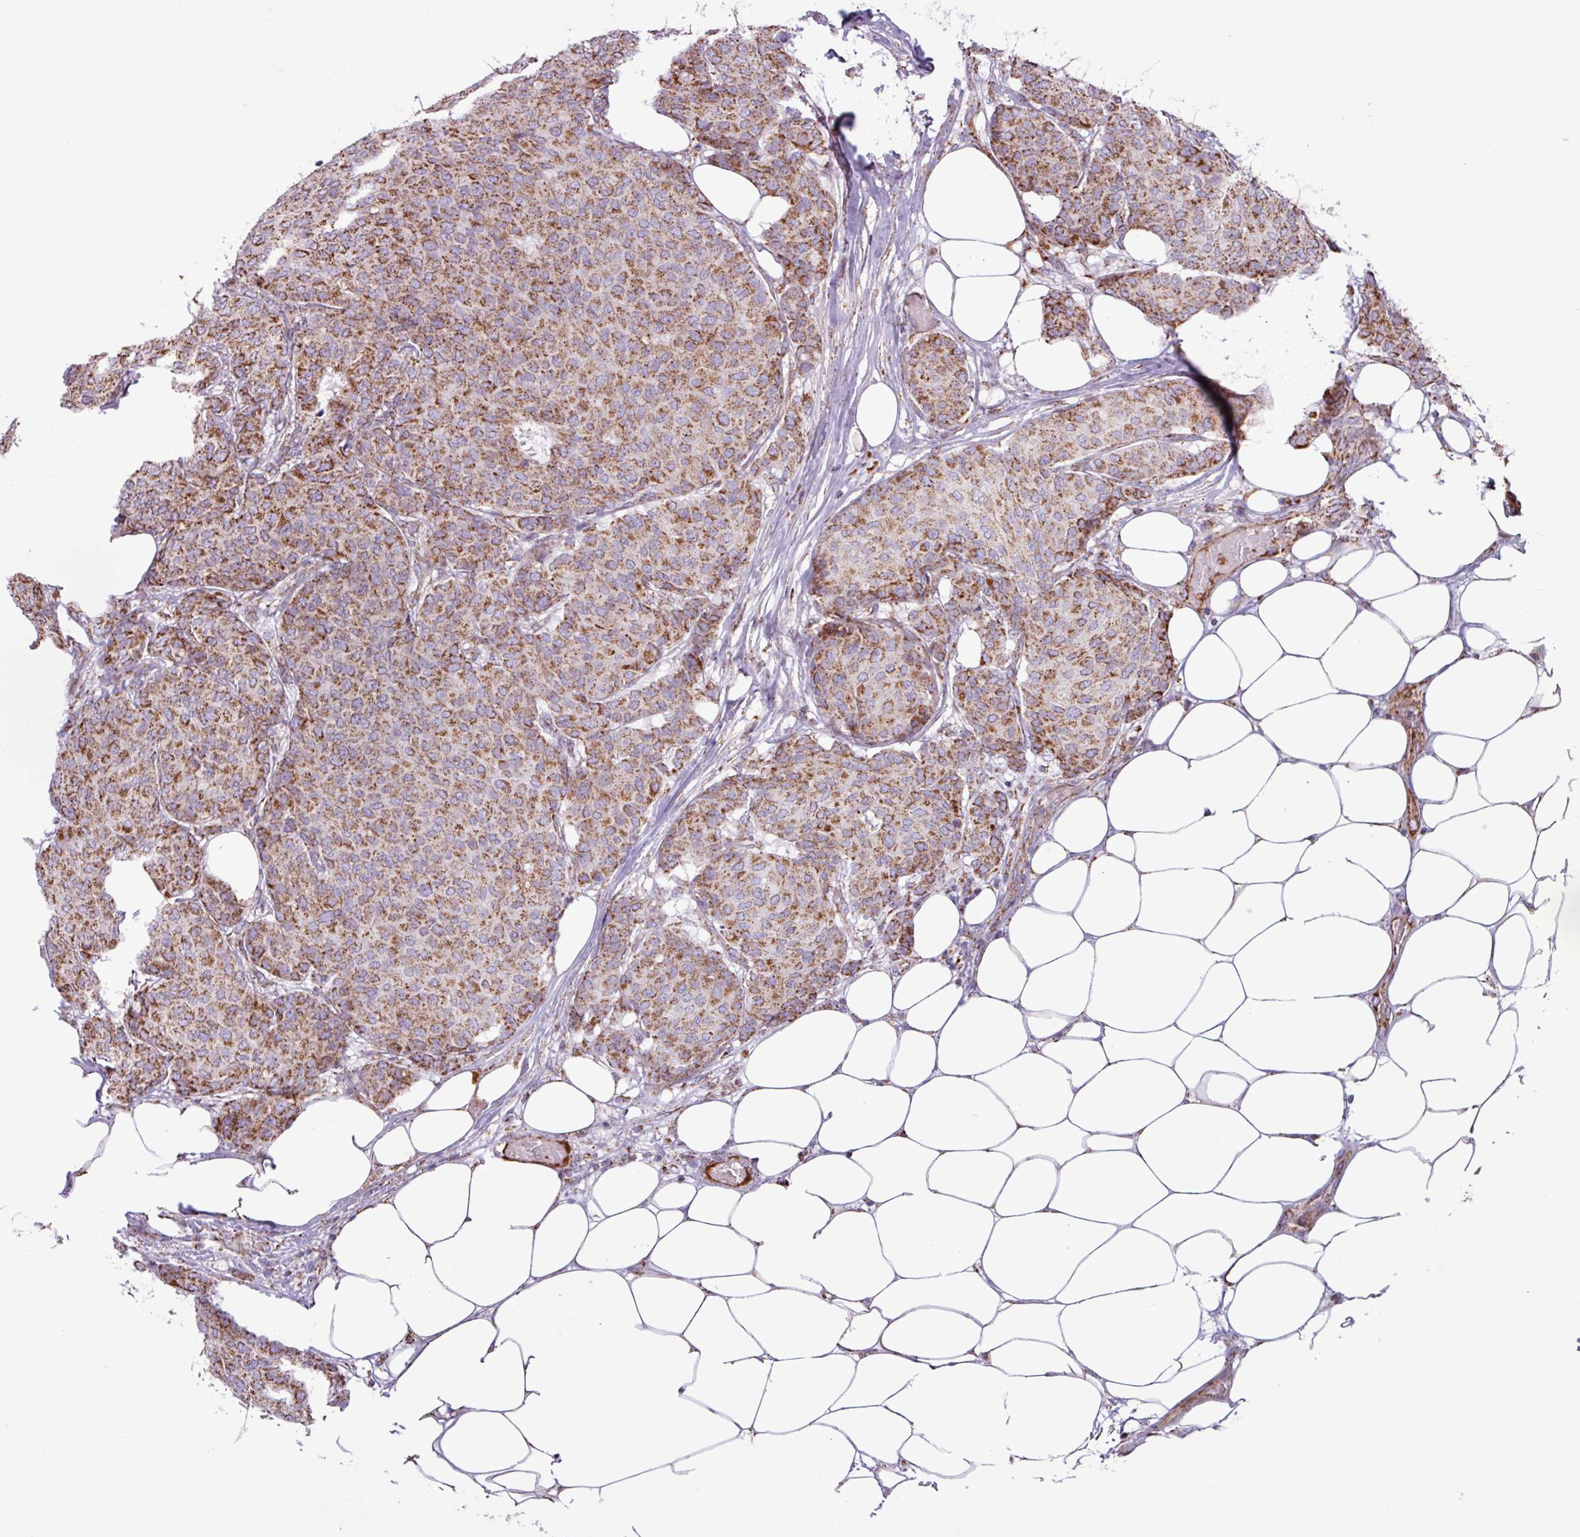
{"staining": {"intensity": "moderate", "quantity": ">75%", "location": "cytoplasmic/membranous"}, "tissue": "breast cancer", "cell_type": "Tumor cells", "image_type": "cancer", "snomed": [{"axis": "morphology", "description": "Duct carcinoma"}, {"axis": "topography", "description": "Breast"}], "caption": "Human breast cancer (intraductal carcinoma) stained with a protein marker shows moderate staining in tumor cells.", "gene": "RTL3", "patient": {"sex": "female", "age": 75}}